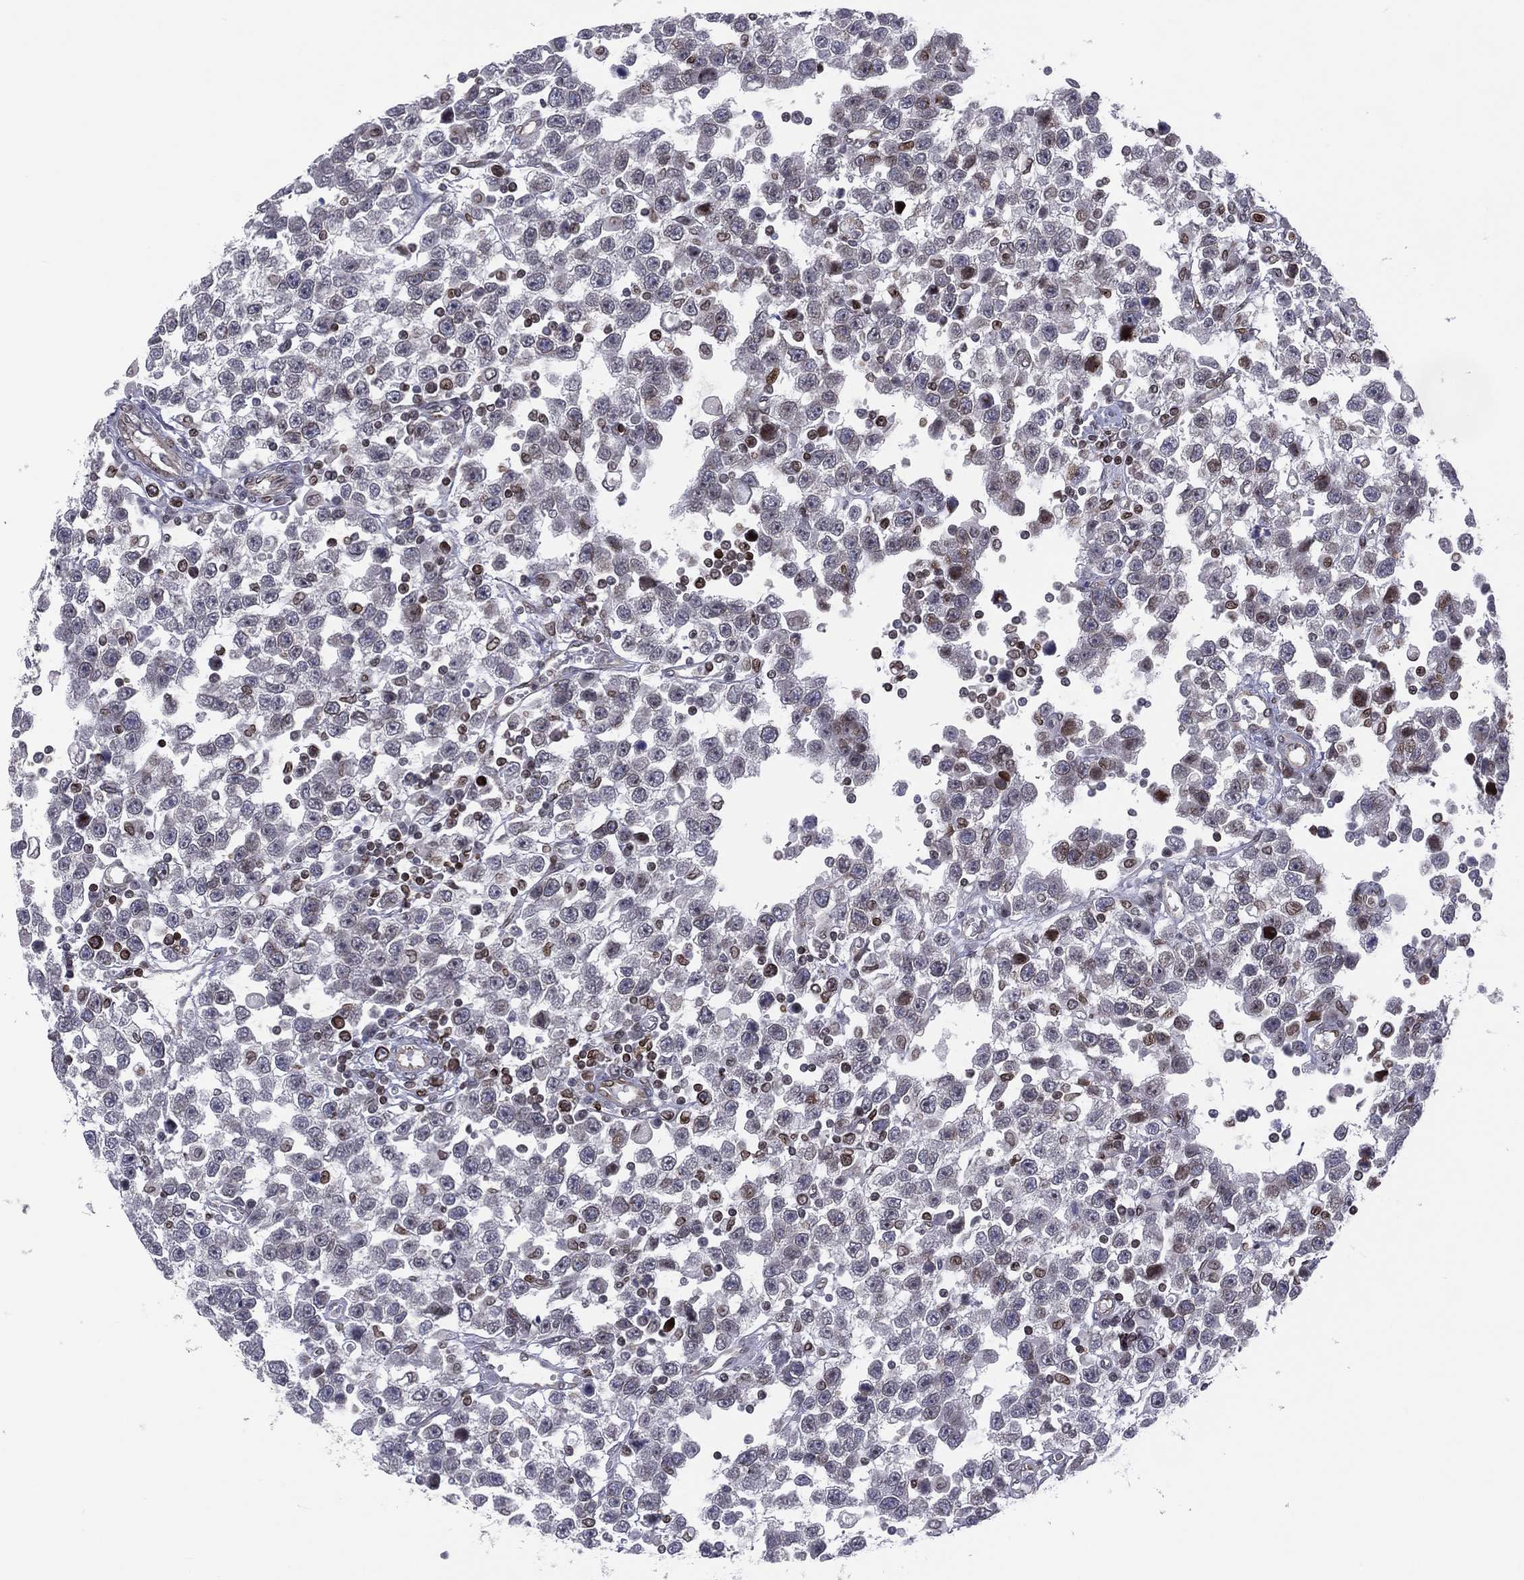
{"staining": {"intensity": "negative", "quantity": "none", "location": "none"}, "tissue": "testis cancer", "cell_type": "Tumor cells", "image_type": "cancer", "snomed": [{"axis": "morphology", "description": "Seminoma, NOS"}, {"axis": "topography", "description": "Testis"}], "caption": "Immunohistochemical staining of human seminoma (testis) shows no significant staining in tumor cells.", "gene": "DBF4B", "patient": {"sex": "male", "age": 34}}